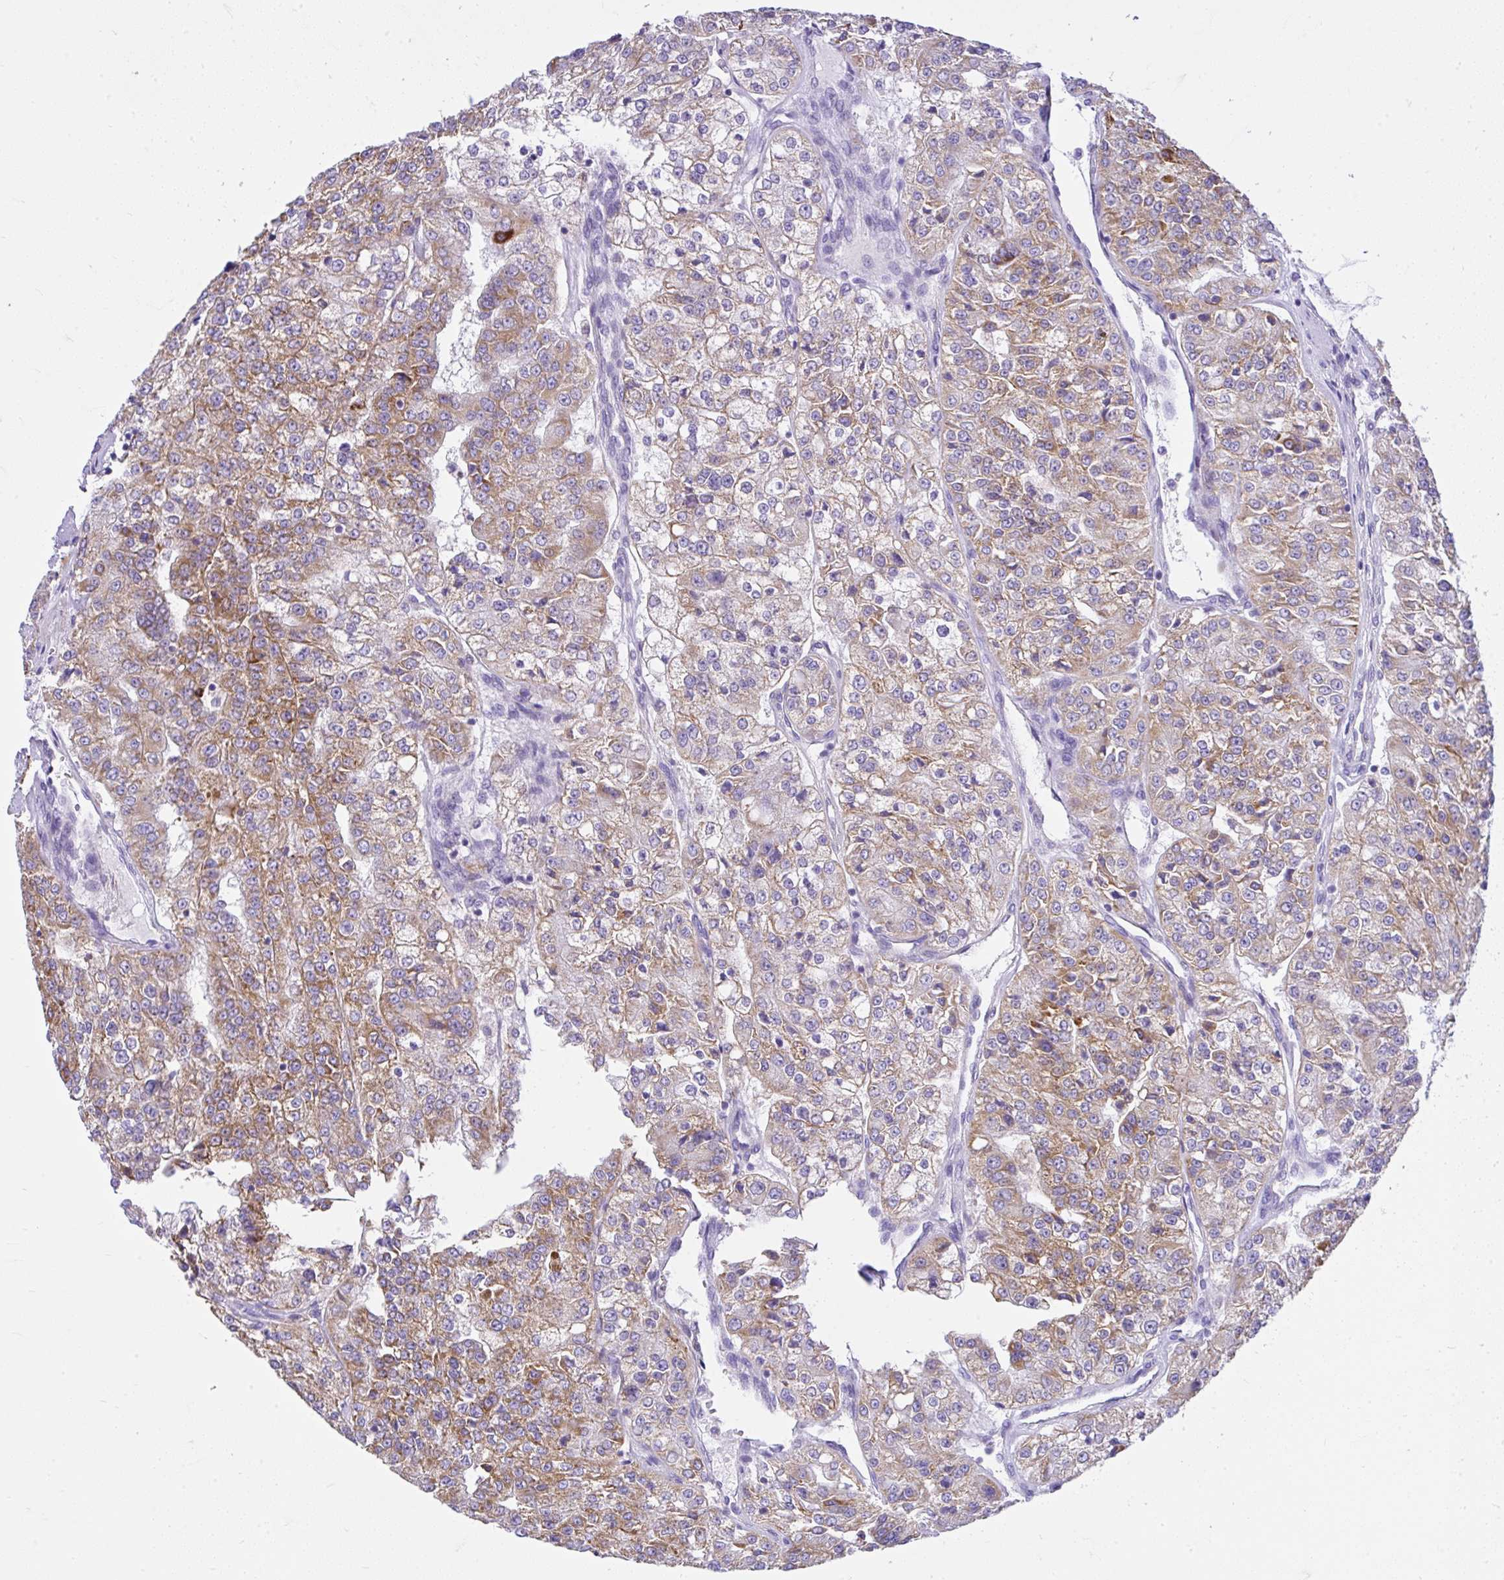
{"staining": {"intensity": "moderate", "quantity": ">75%", "location": "cytoplasmic/membranous"}, "tissue": "renal cancer", "cell_type": "Tumor cells", "image_type": "cancer", "snomed": [{"axis": "morphology", "description": "Adenocarcinoma, NOS"}, {"axis": "topography", "description": "Kidney"}], "caption": "A histopathology image of human adenocarcinoma (renal) stained for a protein shows moderate cytoplasmic/membranous brown staining in tumor cells.", "gene": "SLC13A1", "patient": {"sex": "female", "age": 63}}